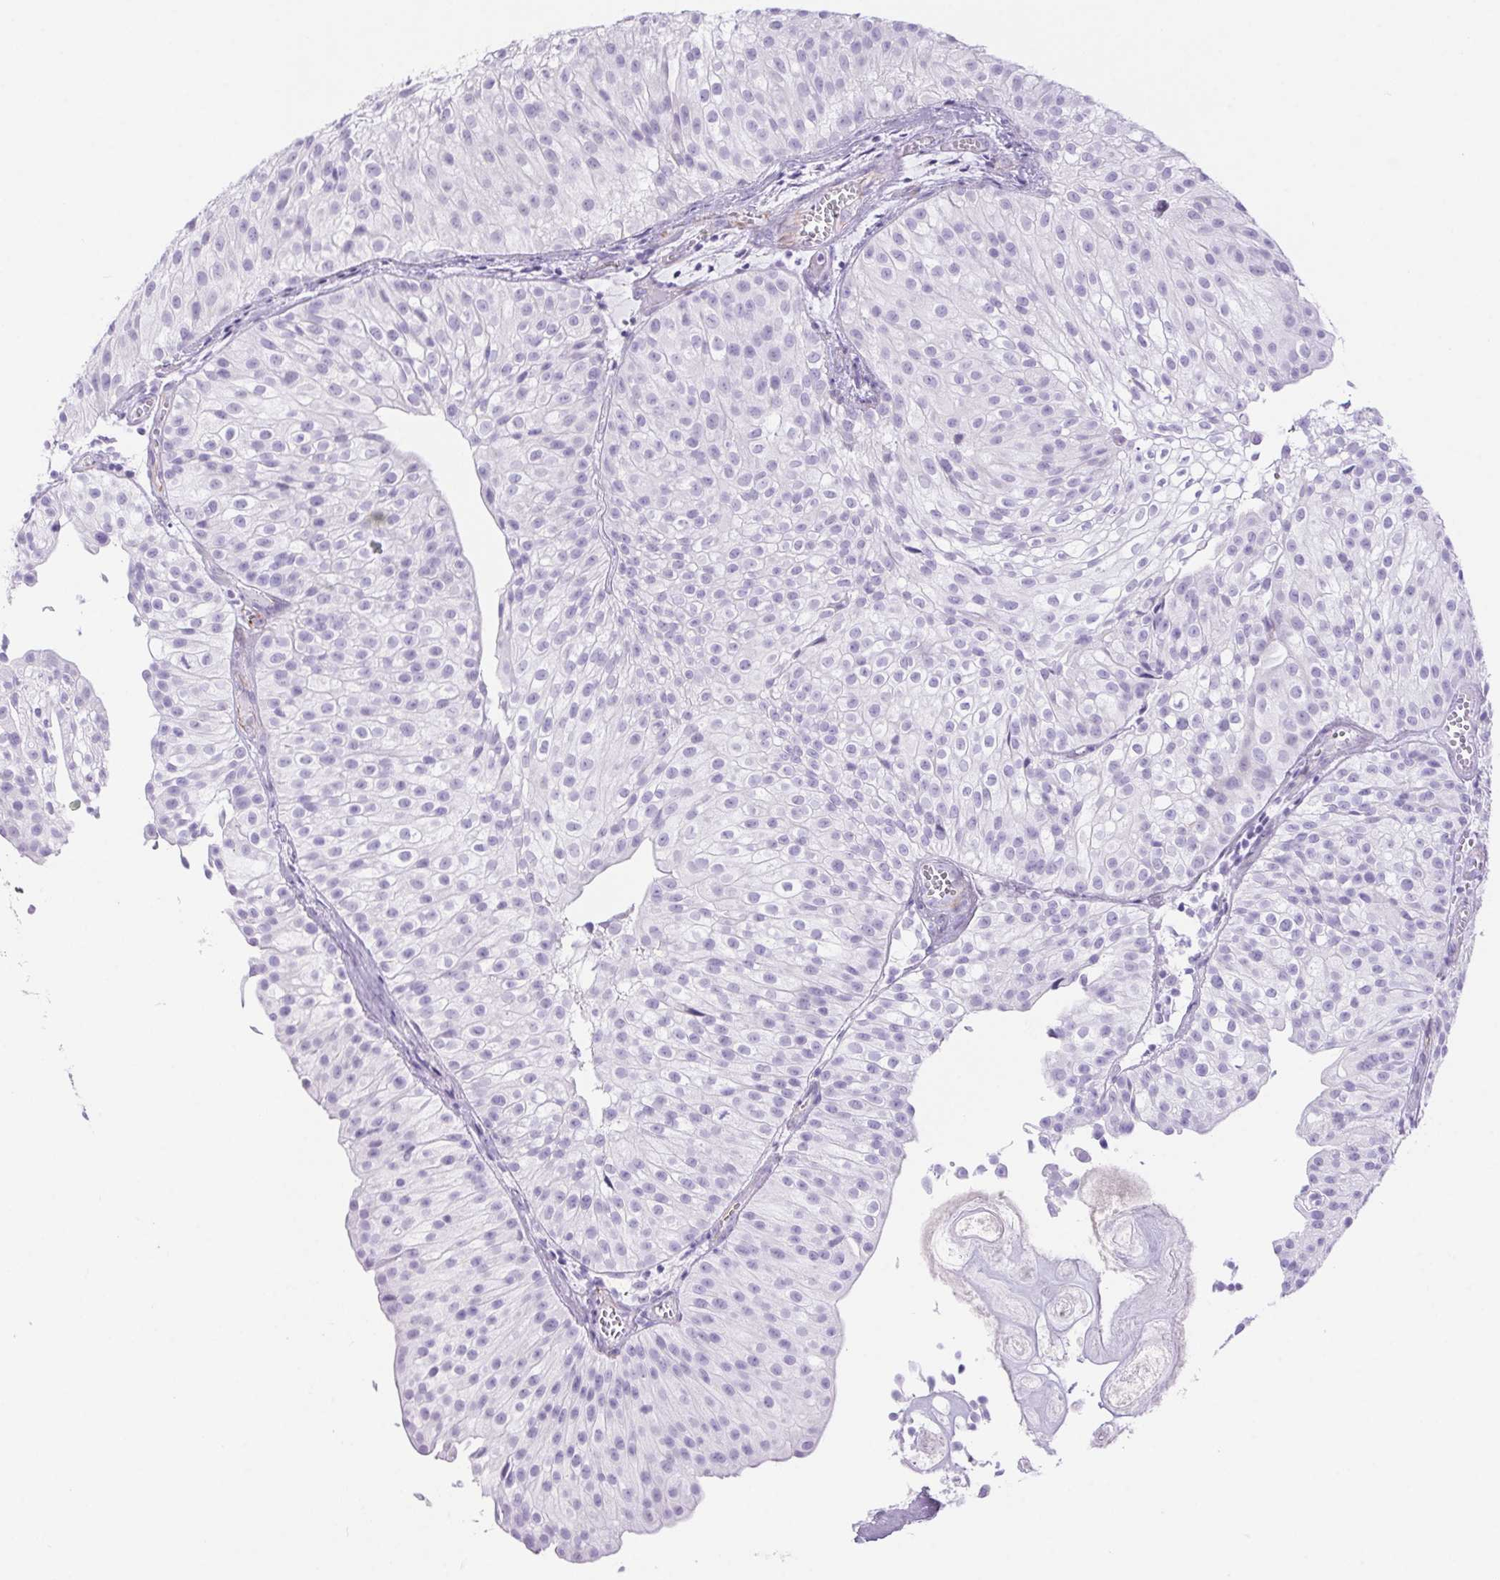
{"staining": {"intensity": "negative", "quantity": "none", "location": "none"}, "tissue": "urothelial cancer", "cell_type": "Tumor cells", "image_type": "cancer", "snomed": [{"axis": "morphology", "description": "Urothelial carcinoma, Low grade"}, {"axis": "topography", "description": "Urinary bladder"}], "caption": "Immunohistochemical staining of urothelial cancer demonstrates no significant staining in tumor cells.", "gene": "ERP27", "patient": {"sex": "male", "age": 70}}